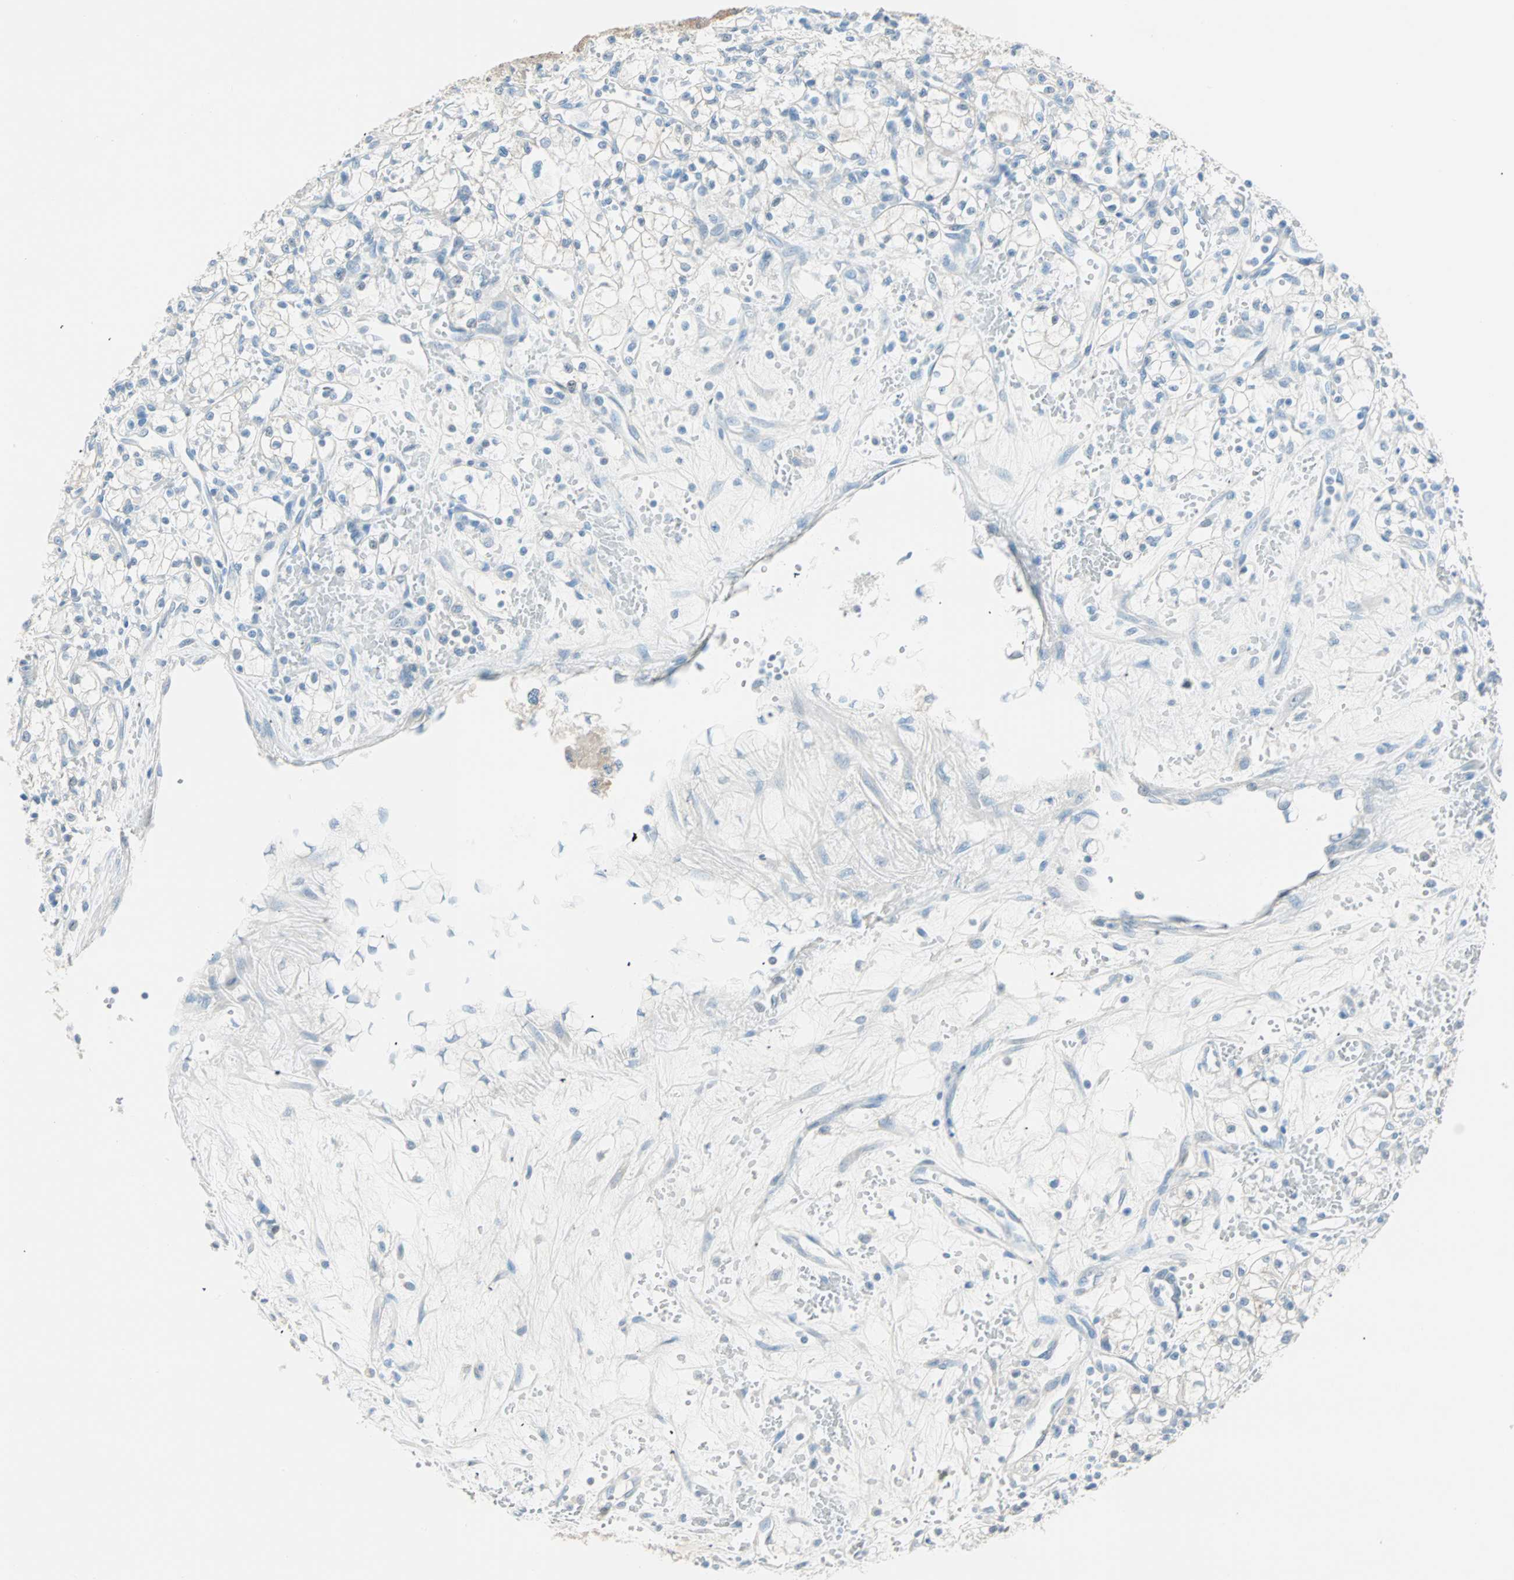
{"staining": {"intensity": "negative", "quantity": "none", "location": "none"}, "tissue": "renal cancer", "cell_type": "Tumor cells", "image_type": "cancer", "snomed": [{"axis": "morphology", "description": "Normal tissue, NOS"}, {"axis": "morphology", "description": "Adenocarcinoma, NOS"}, {"axis": "topography", "description": "Kidney"}], "caption": "Immunohistochemistry (IHC) of adenocarcinoma (renal) displays no staining in tumor cells.", "gene": "ATF6", "patient": {"sex": "male", "age": 59}}